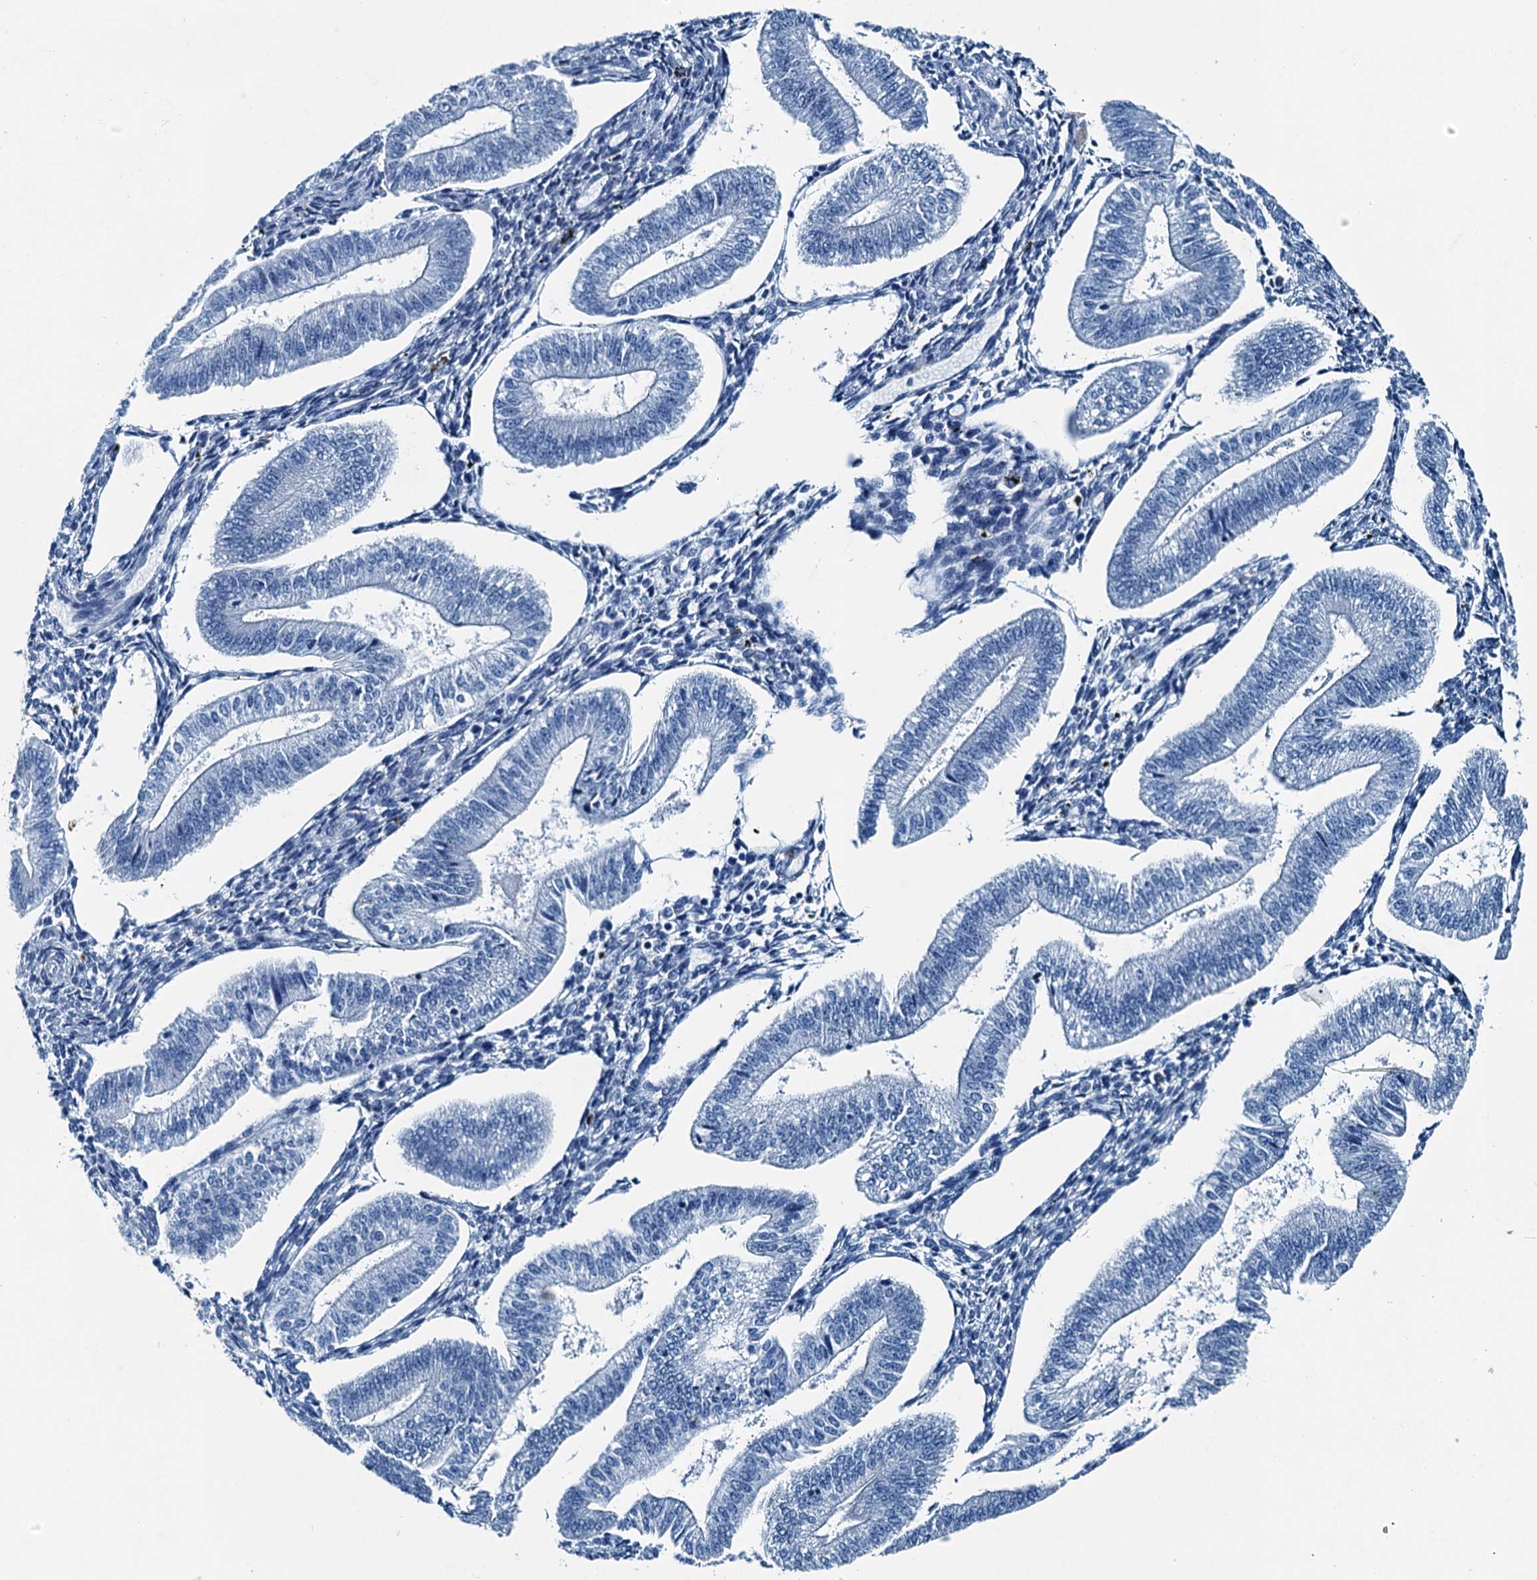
{"staining": {"intensity": "negative", "quantity": "none", "location": "none"}, "tissue": "endometrium", "cell_type": "Cells in endometrial stroma", "image_type": "normal", "snomed": [{"axis": "morphology", "description": "Normal tissue, NOS"}, {"axis": "topography", "description": "Endometrium"}], "caption": "DAB (3,3'-diaminobenzidine) immunohistochemical staining of normal human endometrium displays no significant staining in cells in endometrial stroma. Brightfield microscopy of immunohistochemistry stained with DAB (3,3'-diaminobenzidine) (brown) and hematoxylin (blue), captured at high magnification.", "gene": "RAB3IL1", "patient": {"sex": "female", "age": 34}}